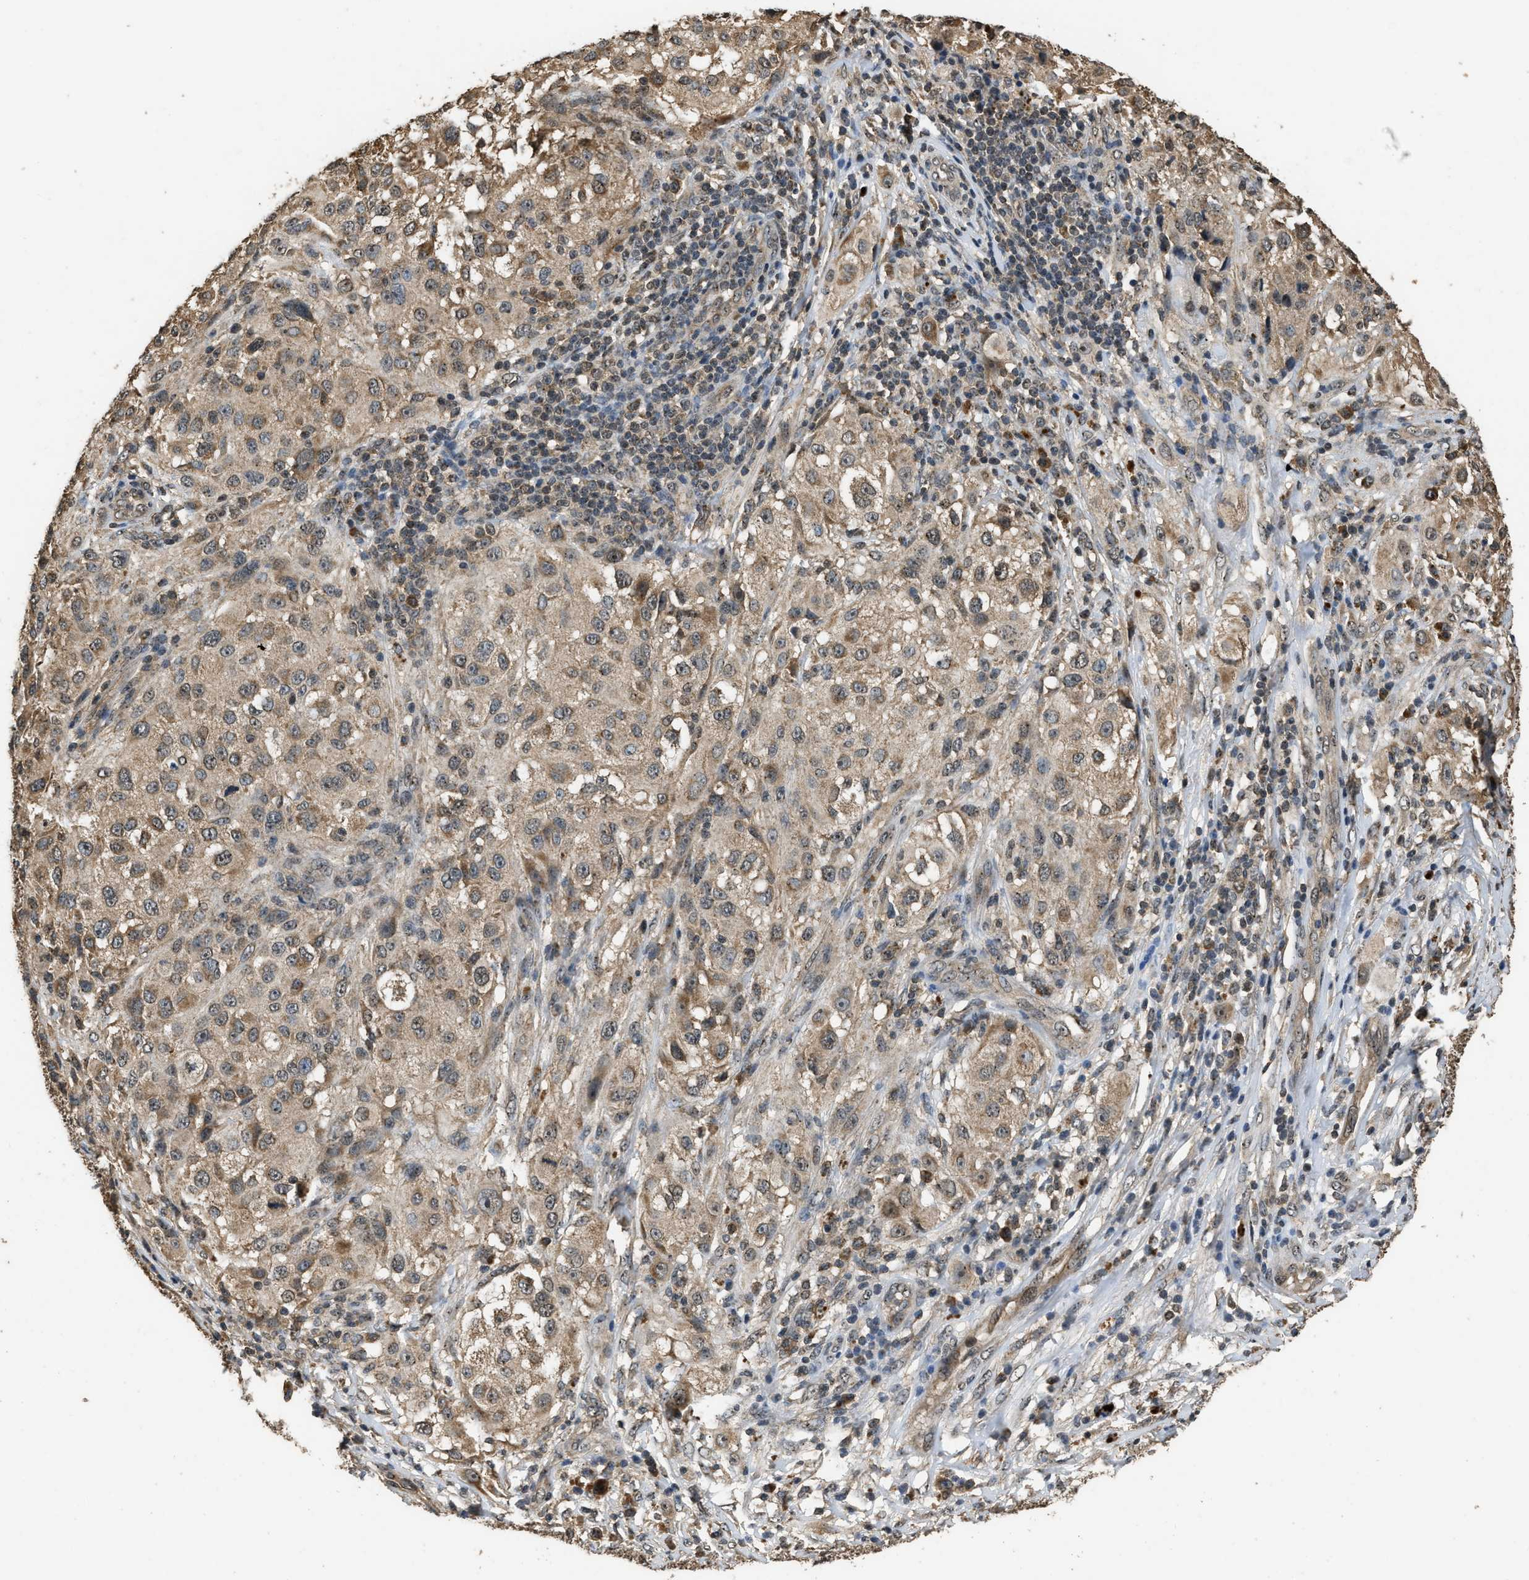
{"staining": {"intensity": "weak", "quantity": ">75%", "location": "cytoplasmic/membranous,nuclear"}, "tissue": "melanoma", "cell_type": "Tumor cells", "image_type": "cancer", "snomed": [{"axis": "morphology", "description": "Necrosis, NOS"}, {"axis": "morphology", "description": "Malignant melanoma, NOS"}, {"axis": "topography", "description": "Skin"}], "caption": "Weak cytoplasmic/membranous and nuclear expression for a protein is identified in approximately >75% of tumor cells of melanoma using immunohistochemistry.", "gene": "DENND6B", "patient": {"sex": "female", "age": 87}}